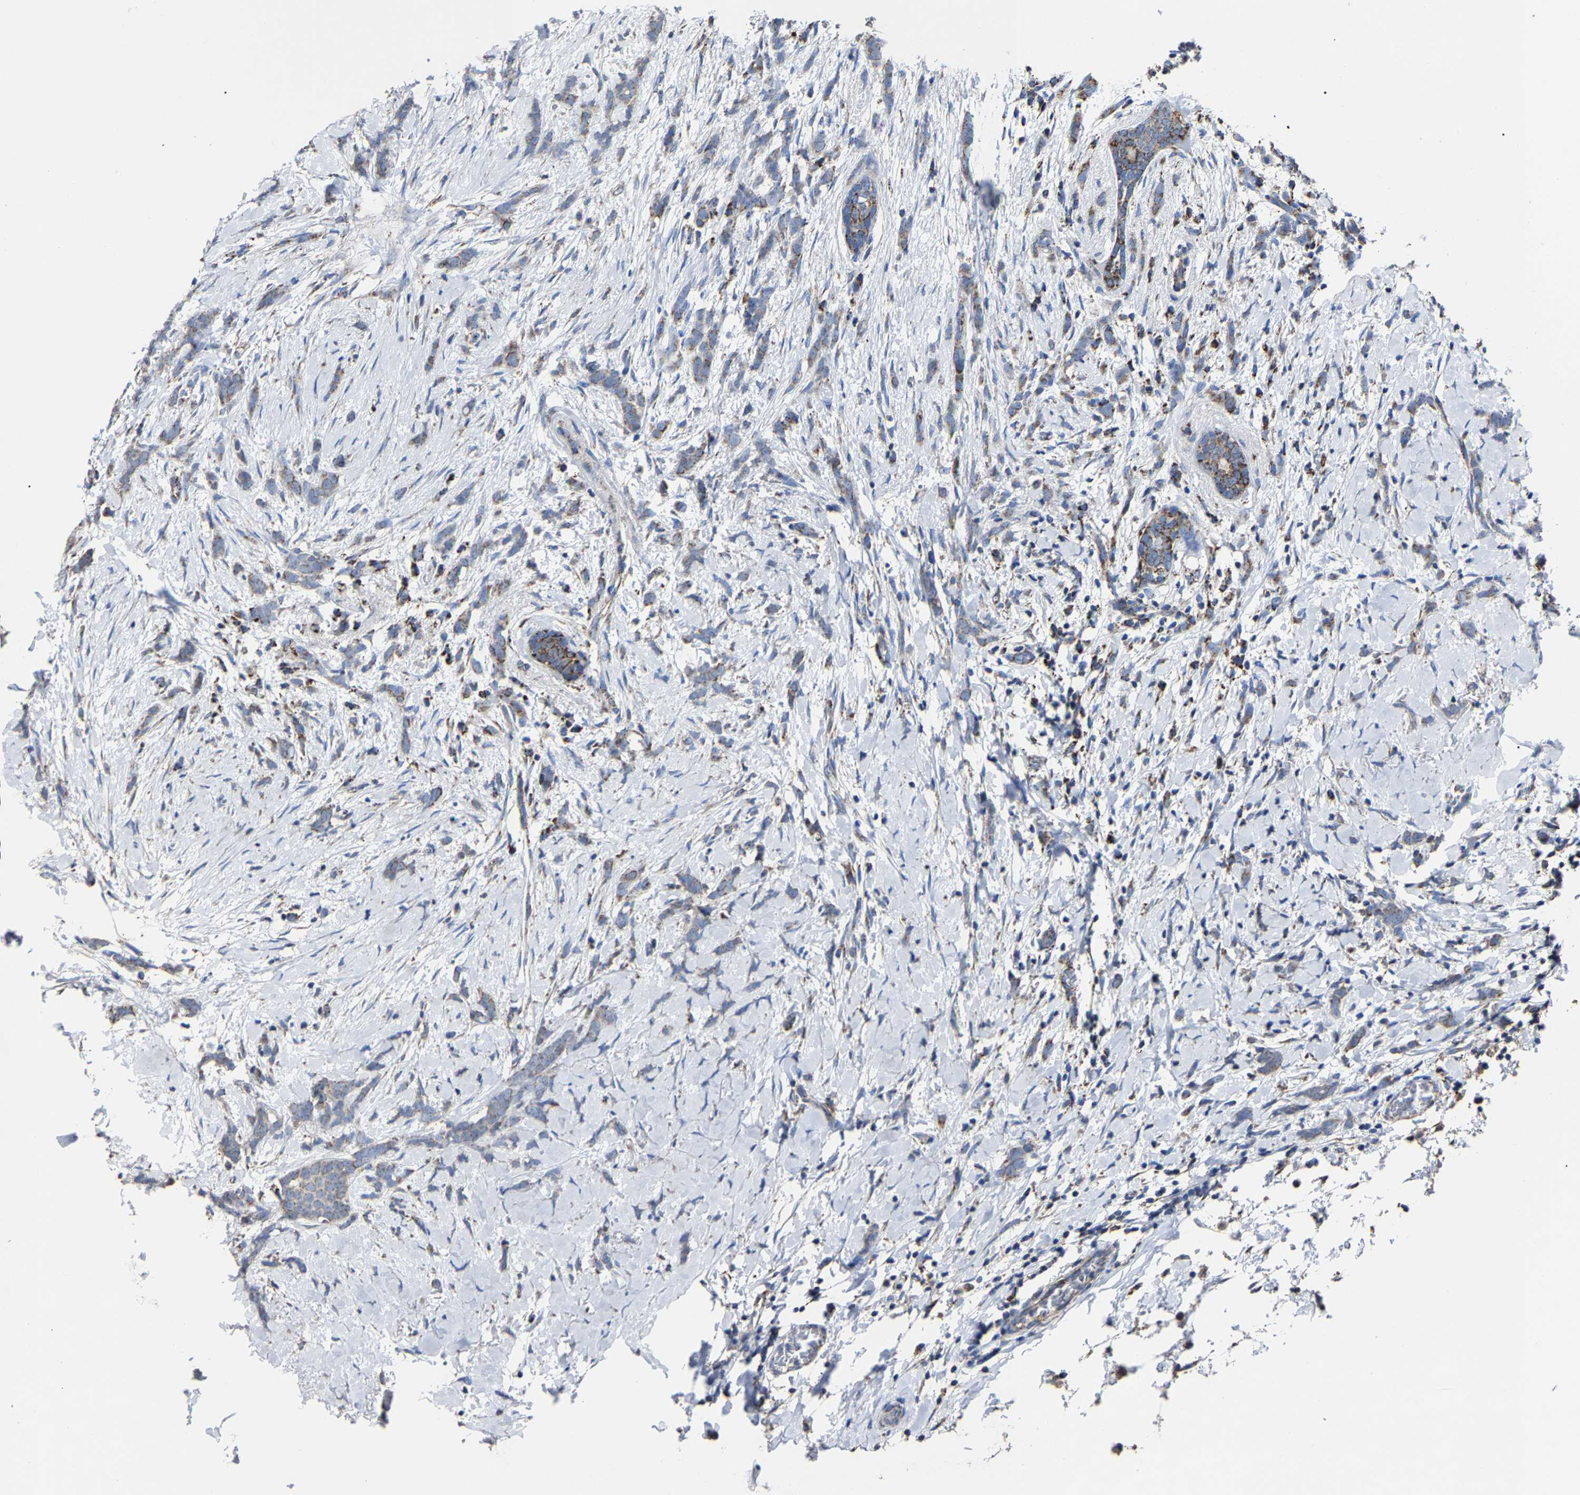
{"staining": {"intensity": "weak", "quantity": ">75%", "location": "cytoplasmic/membranous"}, "tissue": "breast cancer", "cell_type": "Tumor cells", "image_type": "cancer", "snomed": [{"axis": "morphology", "description": "Lobular carcinoma, in situ"}, {"axis": "morphology", "description": "Lobular carcinoma"}, {"axis": "topography", "description": "Breast"}], "caption": "Protein staining of breast cancer tissue displays weak cytoplasmic/membranous staining in approximately >75% of tumor cells.", "gene": "NDUFV3", "patient": {"sex": "female", "age": 41}}